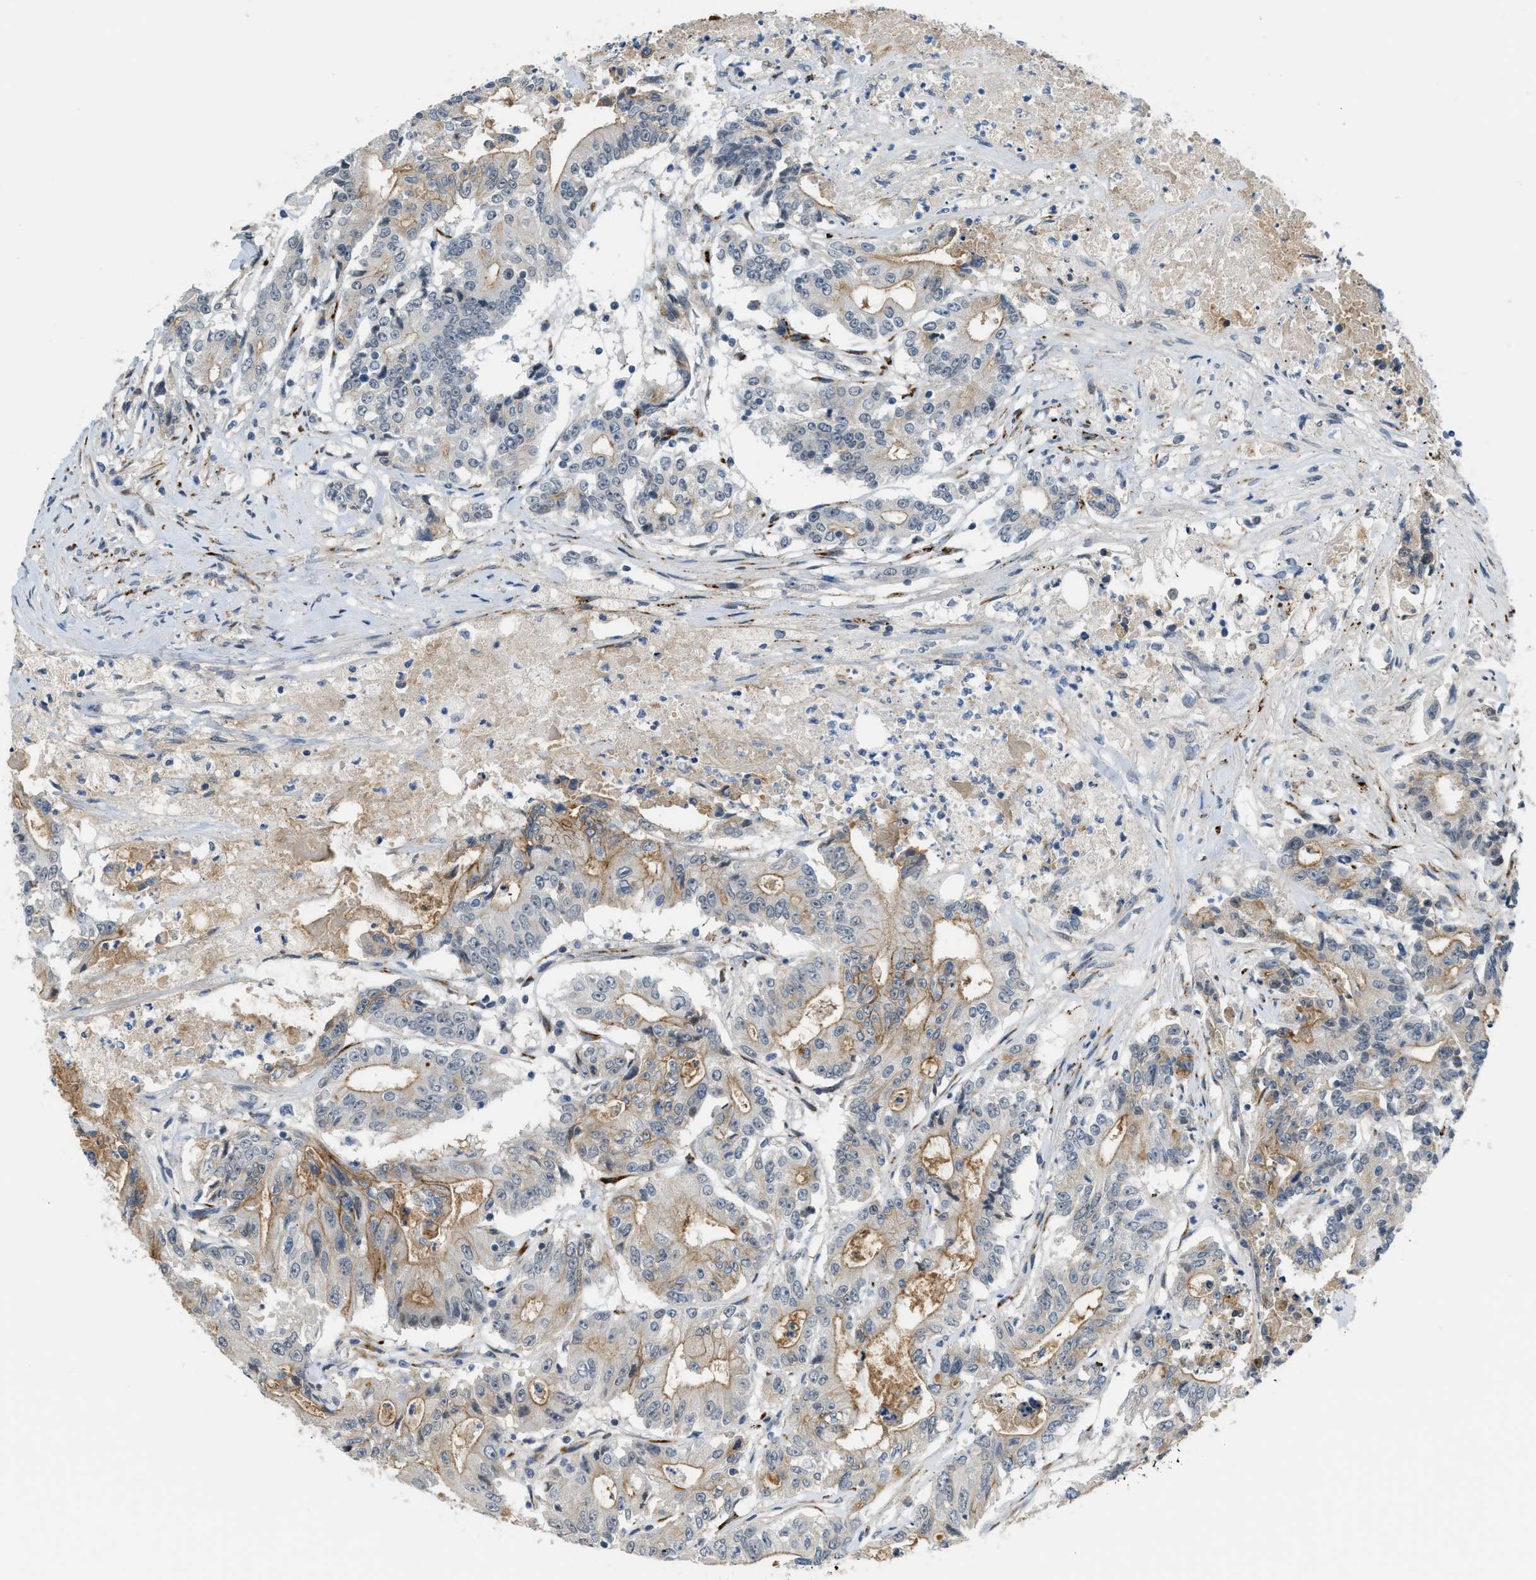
{"staining": {"intensity": "moderate", "quantity": "<25%", "location": "cytoplasmic/membranous"}, "tissue": "colorectal cancer", "cell_type": "Tumor cells", "image_type": "cancer", "snomed": [{"axis": "morphology", "description": "Adenocarcinoma, NOS"}, {"axis": "topography", "description": "Colon"}], "caption": "Protein expression analysis of human colorectal cancer reveals moderate cytoplasmic/membranous expression in about <25% of tumor cells.", "gene": "TMEM154", "patient": {"sex": "female", "age": 77}}